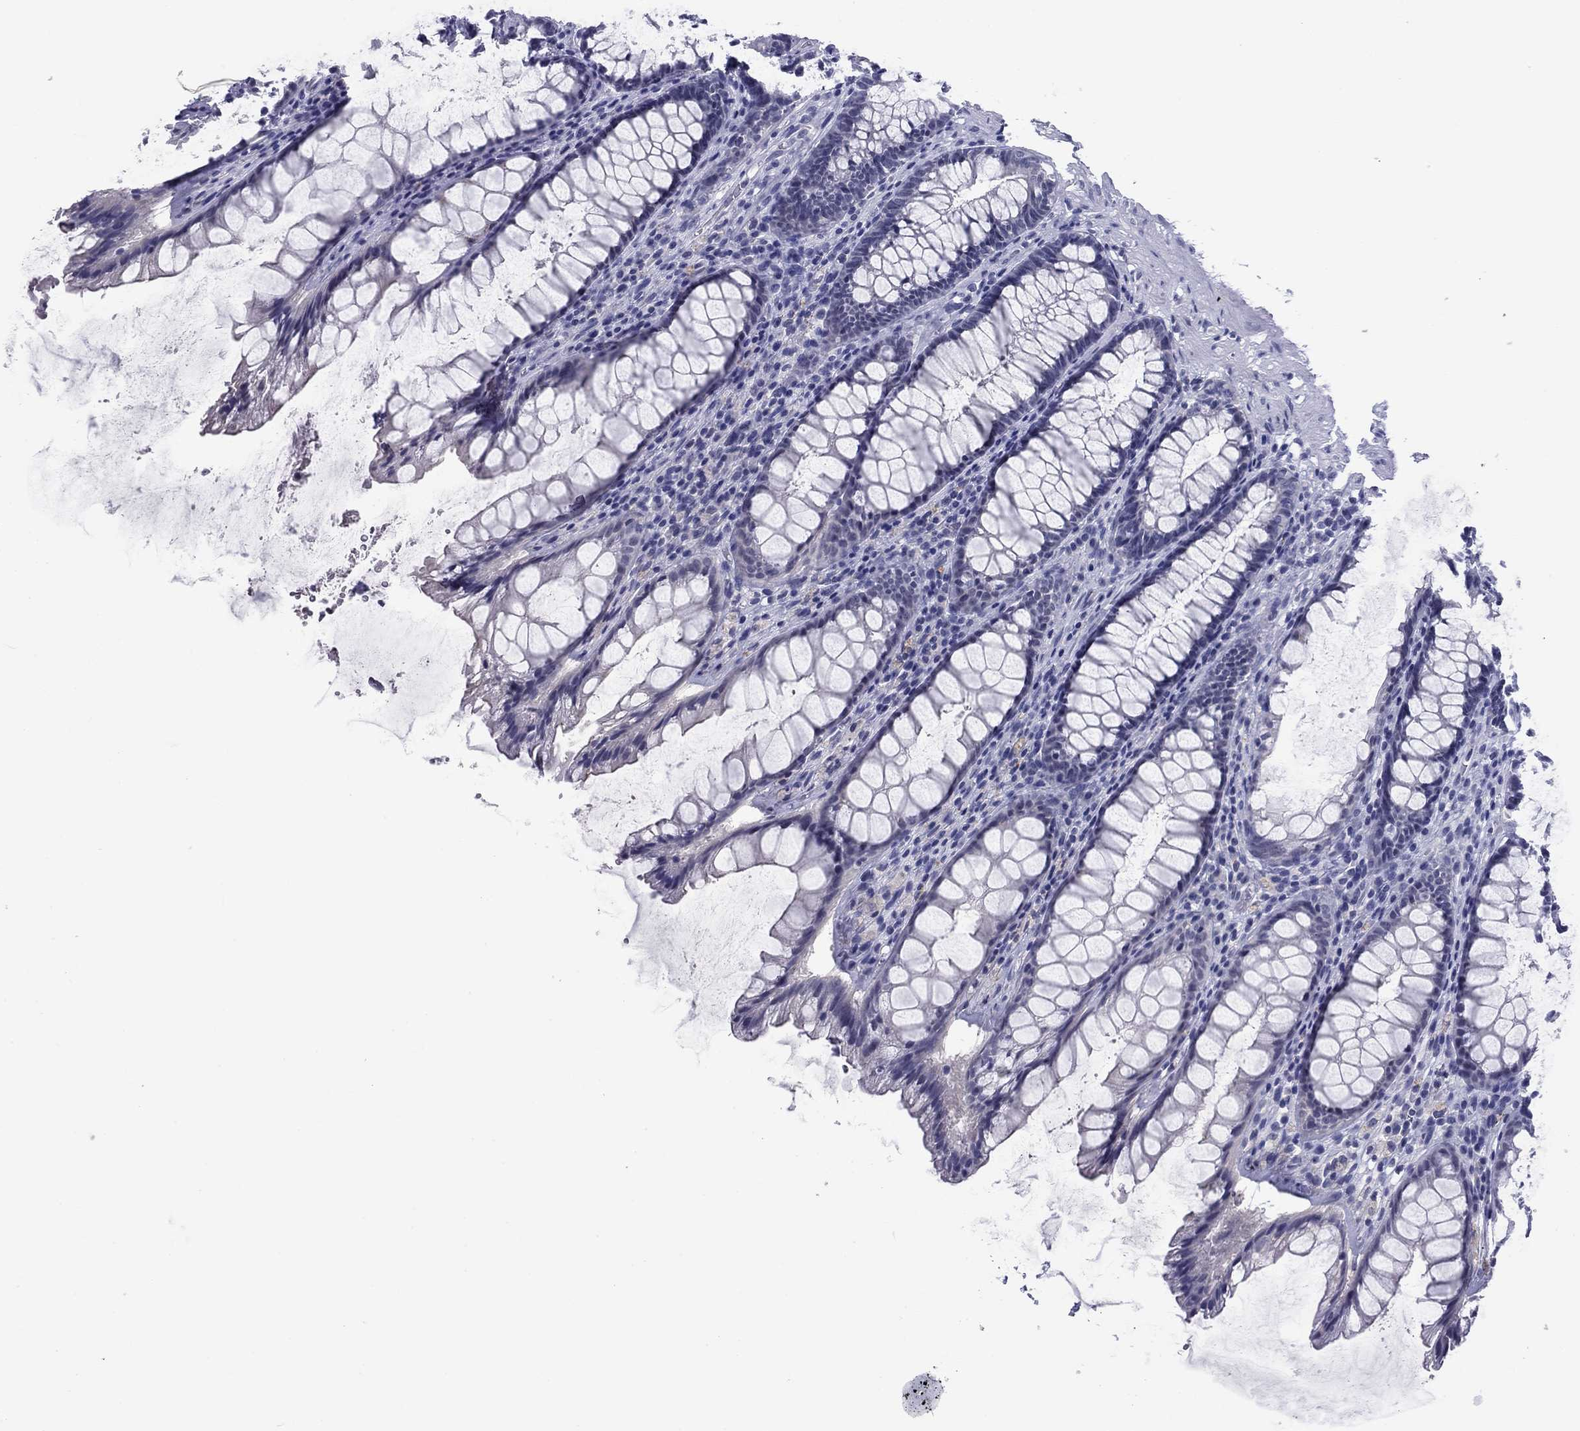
{"staining": {"intensity": "negative", "quantity": "none", "location": "none"}, "tissue": "rectum", "cell_type": "Glandular cells", "image_type": "normal", "snomed": [{"axis": "morphology", "description": "Normal tissue, NOS"}, {"axis": "topography", "description": "Rectum"}], "caption": "Immunohistochemistry image of benign rectum stained for a protein (brown), which reveals no positivity in glandular cells. The staining is performed using DAB (3,3'-diaminobenzidine) brown chromogen with nuclei counter-stained in using hematoxylin.", "gene": "TCFL5", "patient": {"sex": "male", "age": 72}}